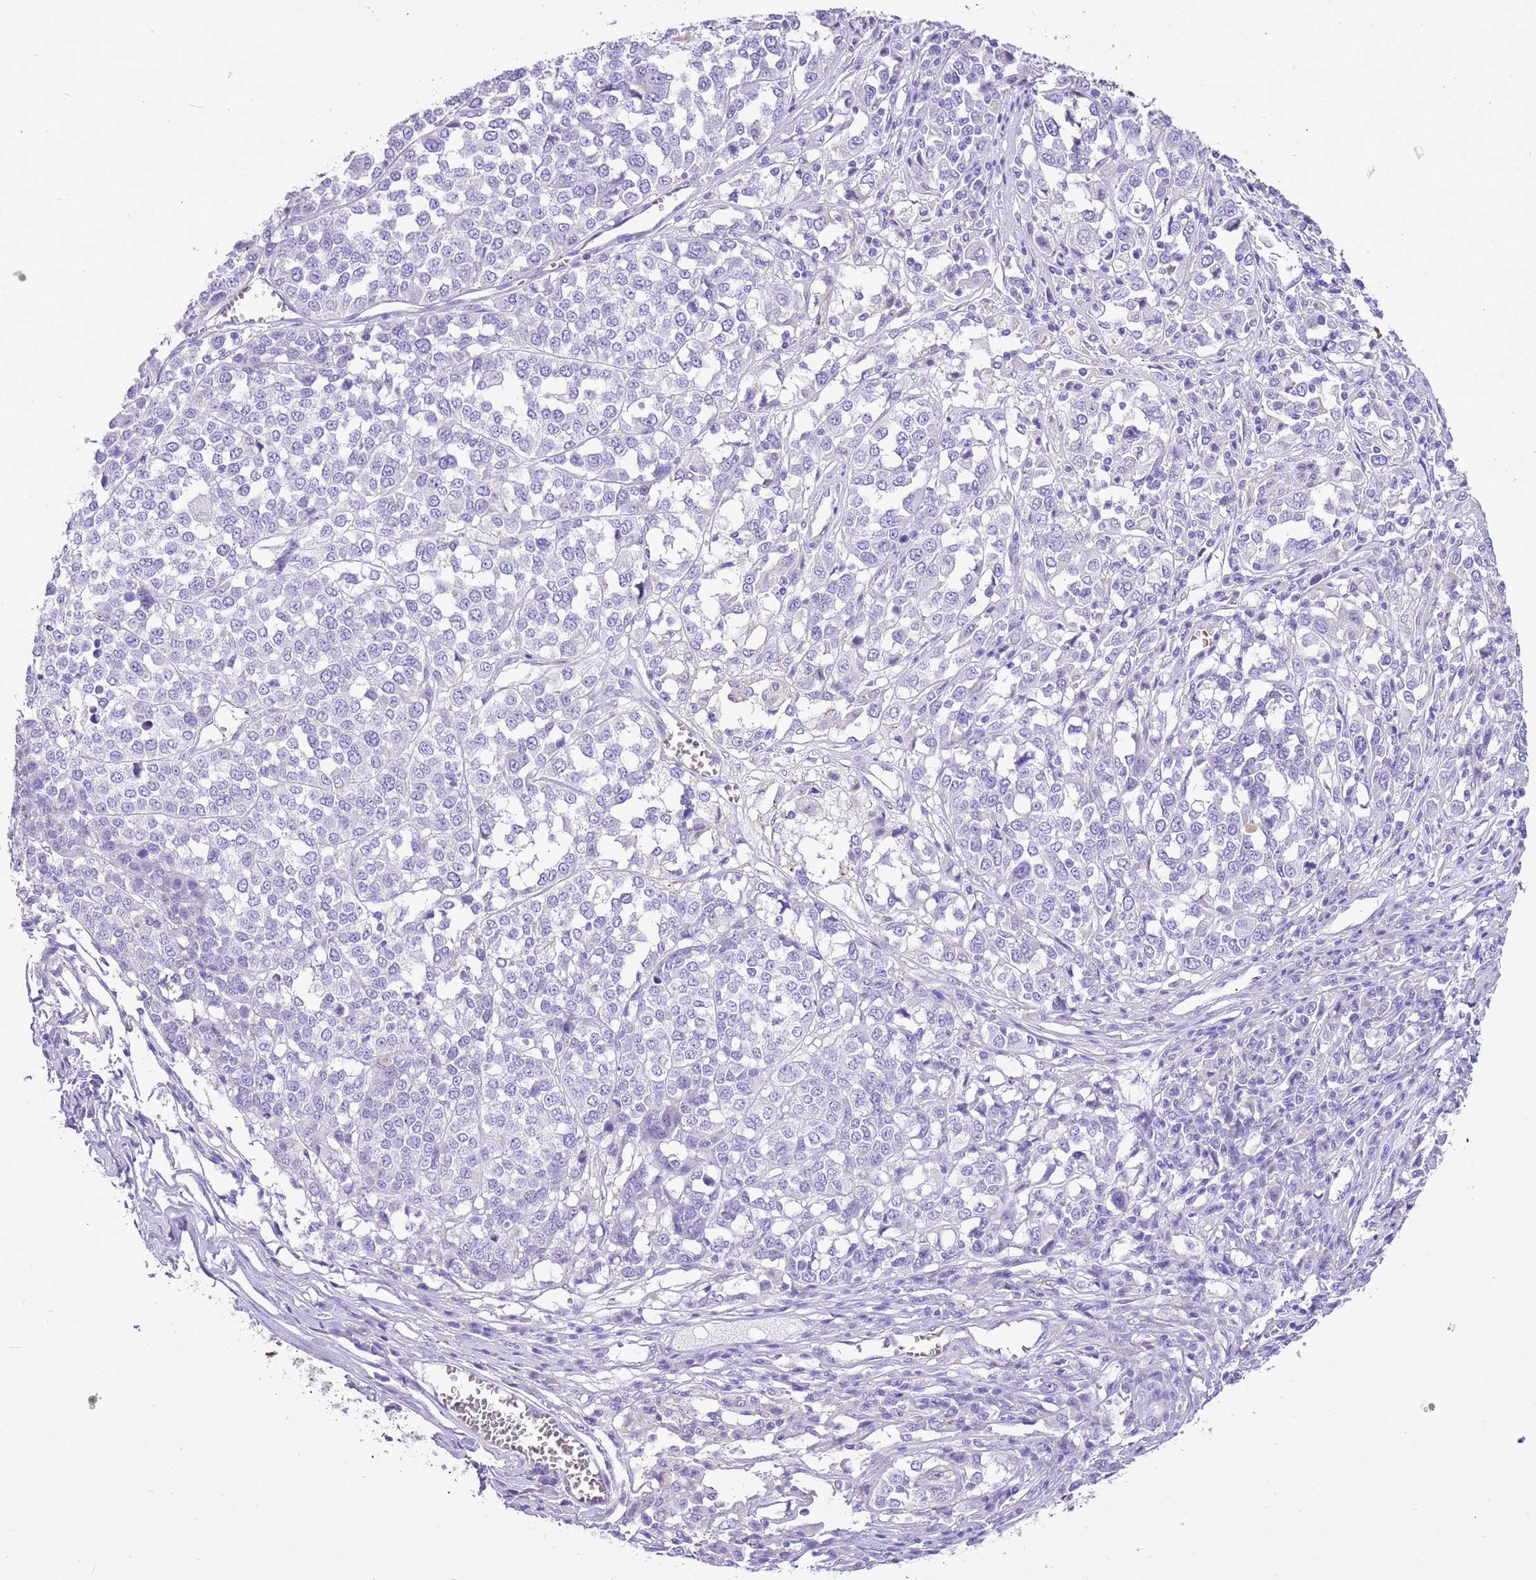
{"staining": {"intensity": "negative", "quantity": "none", "location": "none"}, "tissue": "melanoma", "cell_type": "Tumor cells", "image_type": "cancer", "snomed": [{"axis": "morphology", "description": "Malignant melanoma, Metastatic site"}, {"axis": "topography", "description": "Lymph node"}], "caption": "A micrograph of human melanoma is negative for staining in tumor cells. (DAB immunohistochemistry with hematoxylin counter stain).", "gene": "KBTBD3", "patient": {"sex": "male", "age": 44}}